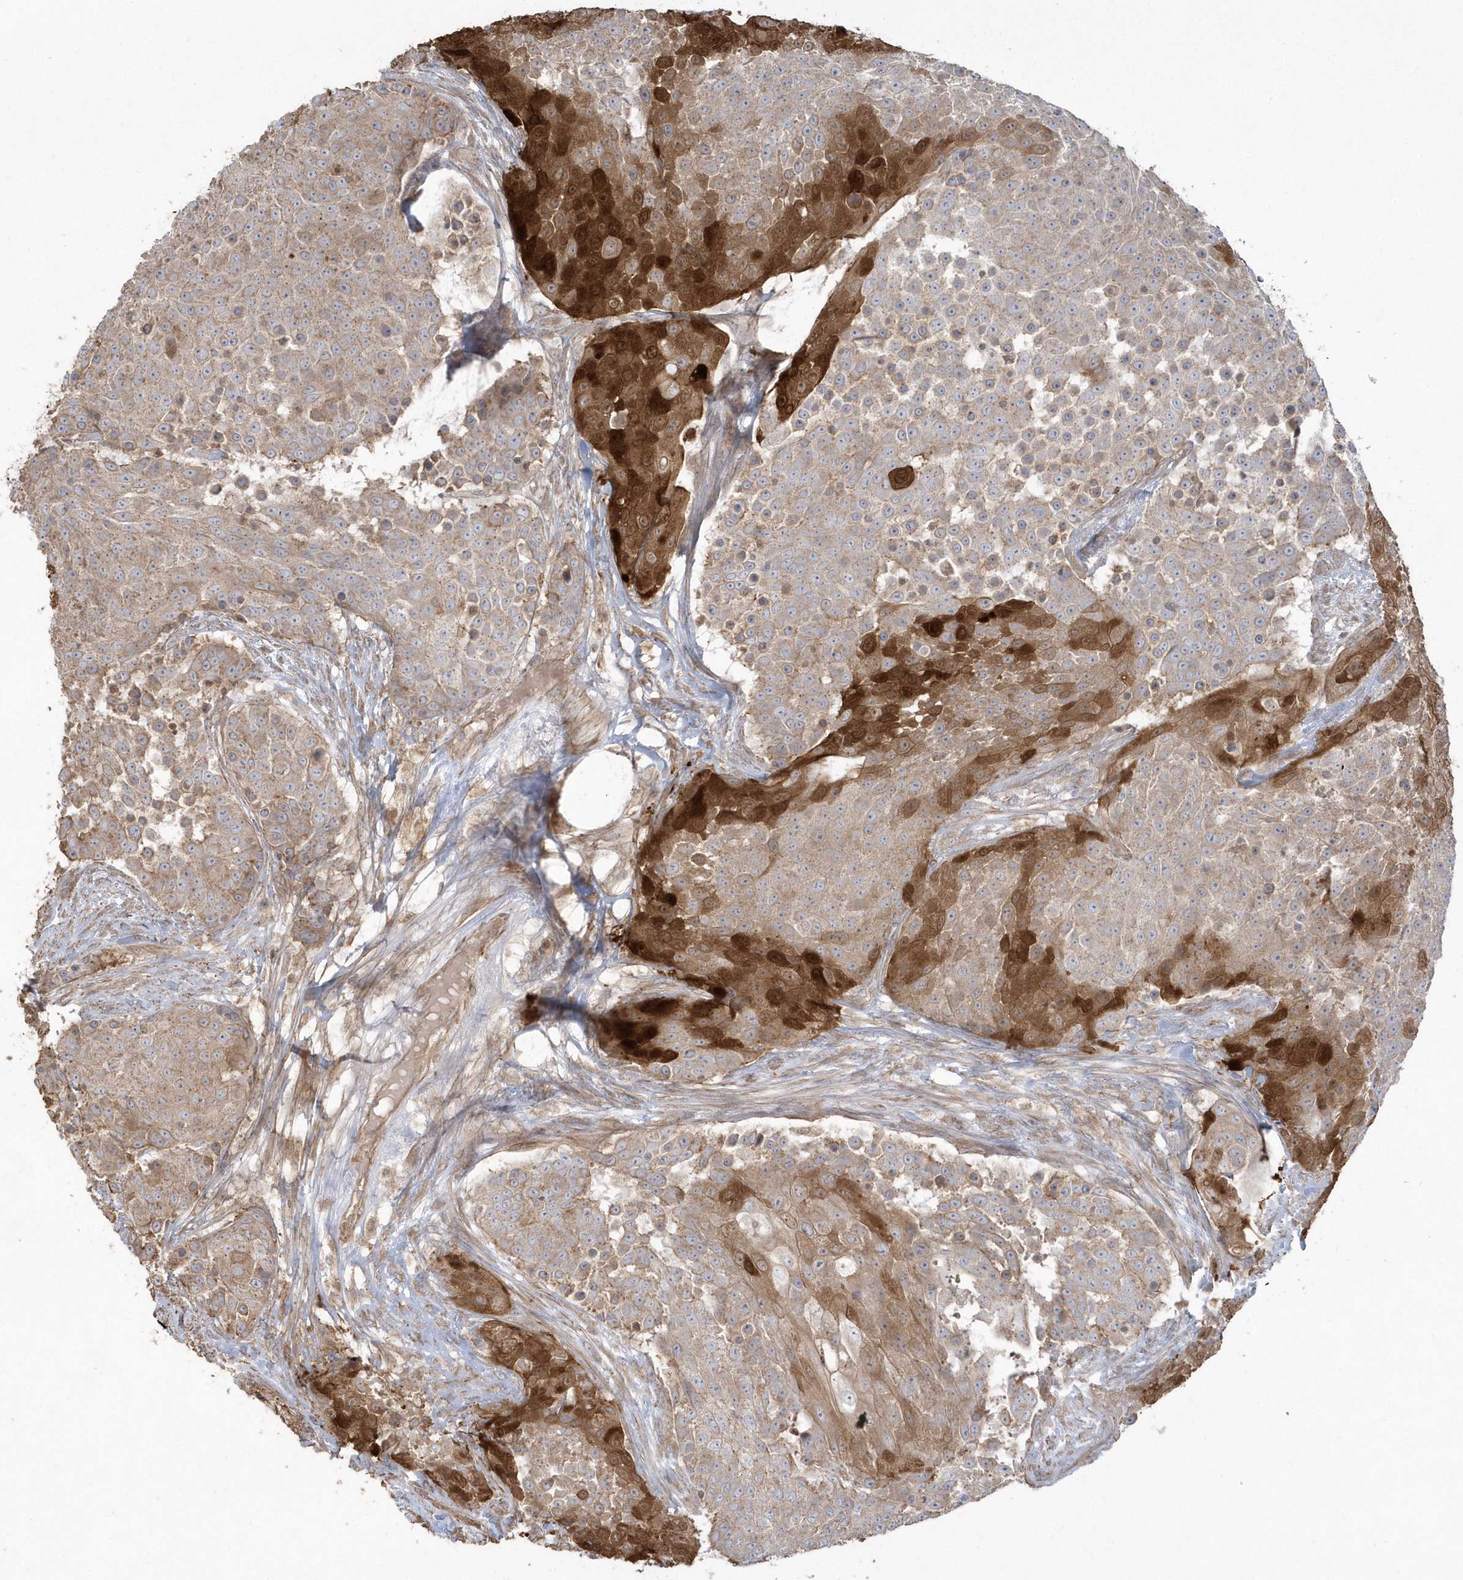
{"staining": {"intensity": "strong", "quantity": "<25%", "location": "cytoplasmic/membranous"}, "tissue": "urothelial cancer", "cell_type": "Tumor cells", "image_type": "cancer", "snomed": [{"axis": "morphology", "description": "Urothelial carcinoma, High grade"}, {"axis": "topography", "description": "Urinary bladder"}], "caption": "A brown stain labels strong cytoplasmic/membranous positivity of a protein in human urothelial cancer tumor cells.", "gene": "ARMC8", "patient": {"sex": "female", "age": 63}}